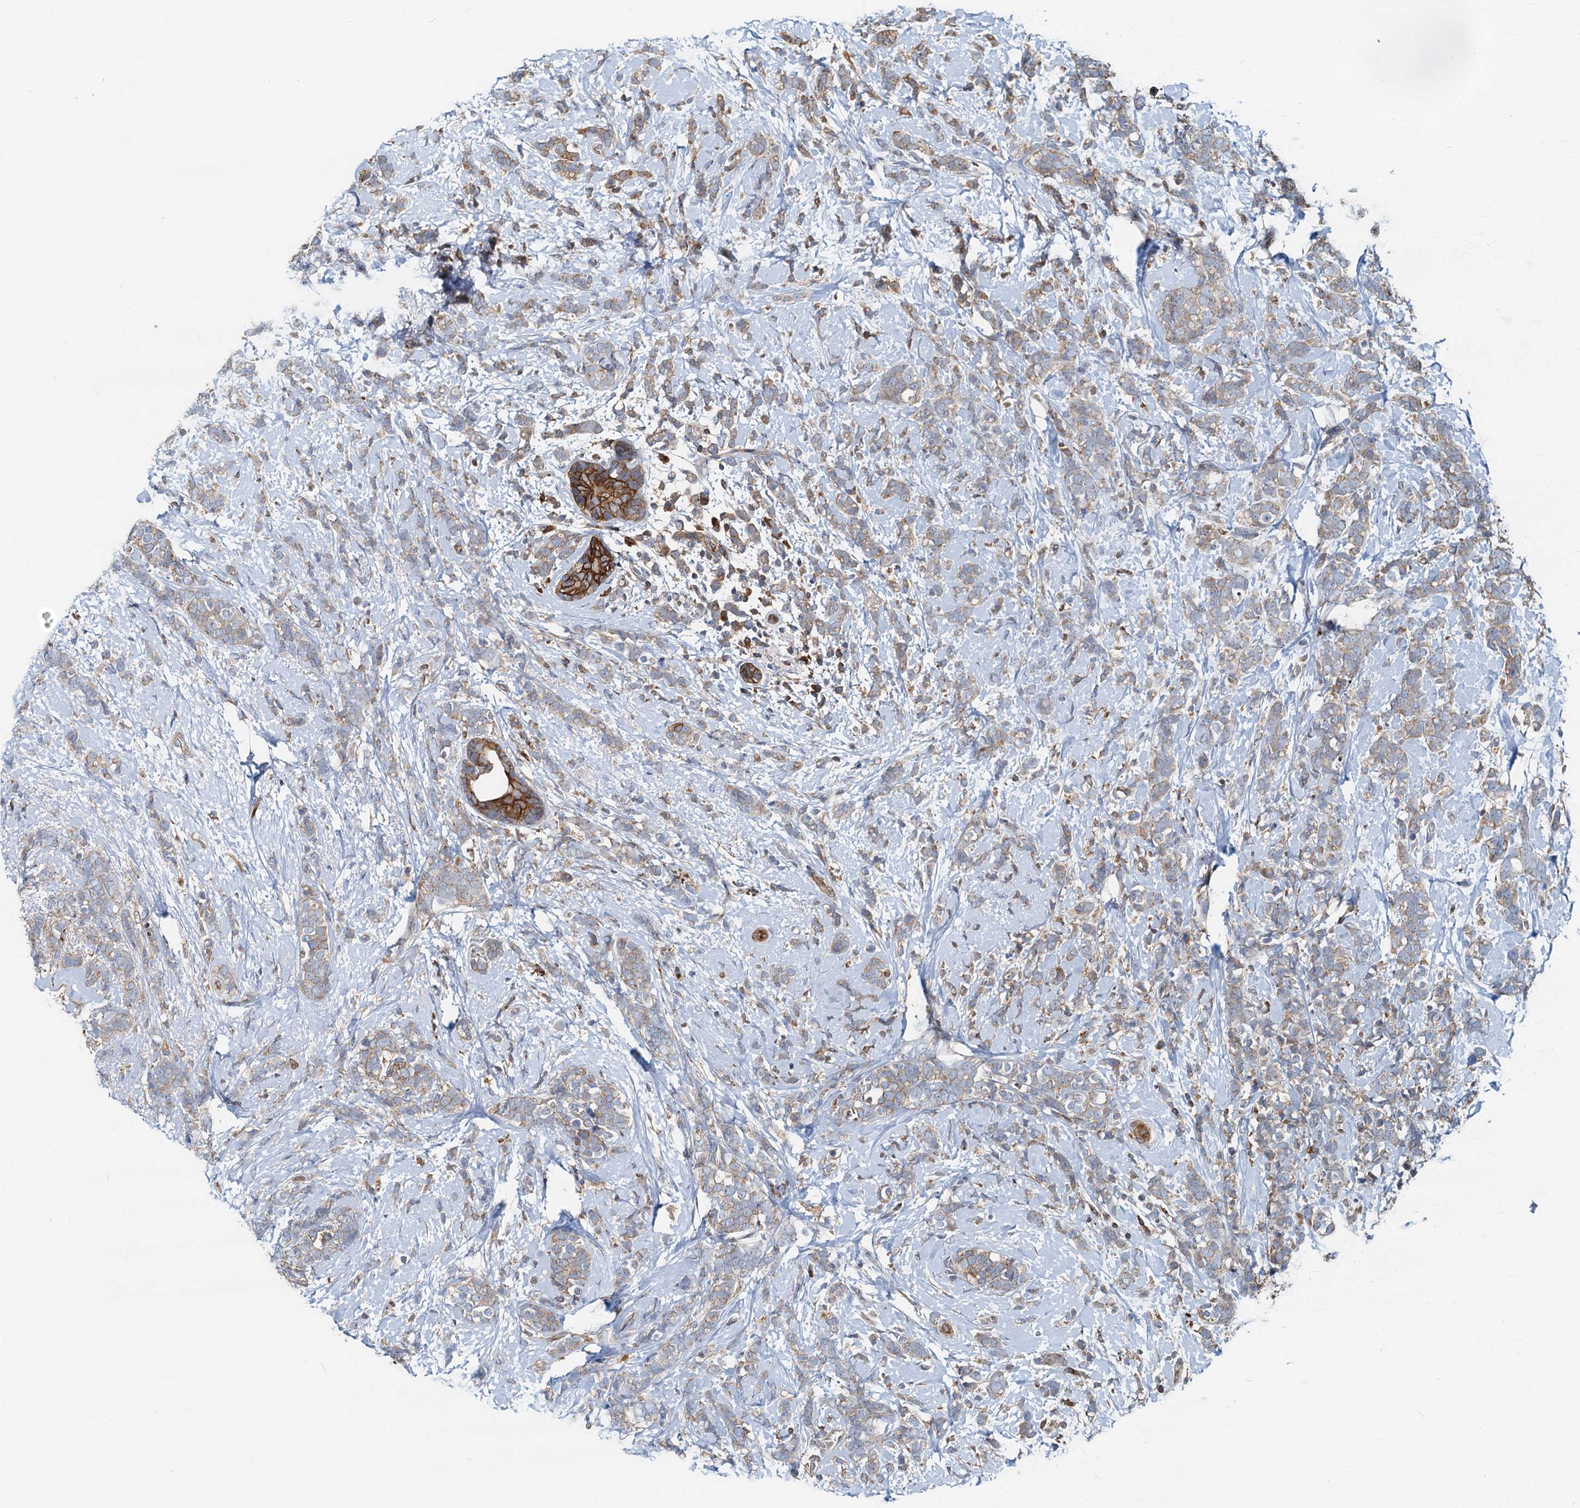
{"staining": {"intensity": "moderate", "quantity": "25%-75%", "location": "cytoplasmic/membranous"}, "tissue": "breast cancer", "cell_type": "Tumor cells", "image_type": "cancer", "snomed": [{"axis": "morphology", "description": "Lobular carcinoma"}, {"axis": "topography", "description": "Breast"}], "caption": "Approximately 25%-75% of tumor cells in human breast cancer display moderate cytoplasmic/membranous protein staining as visualized by brown immunohistochemical staining.", "gene": "LNX2", "patient": {"sex": "female", "age": 58}}